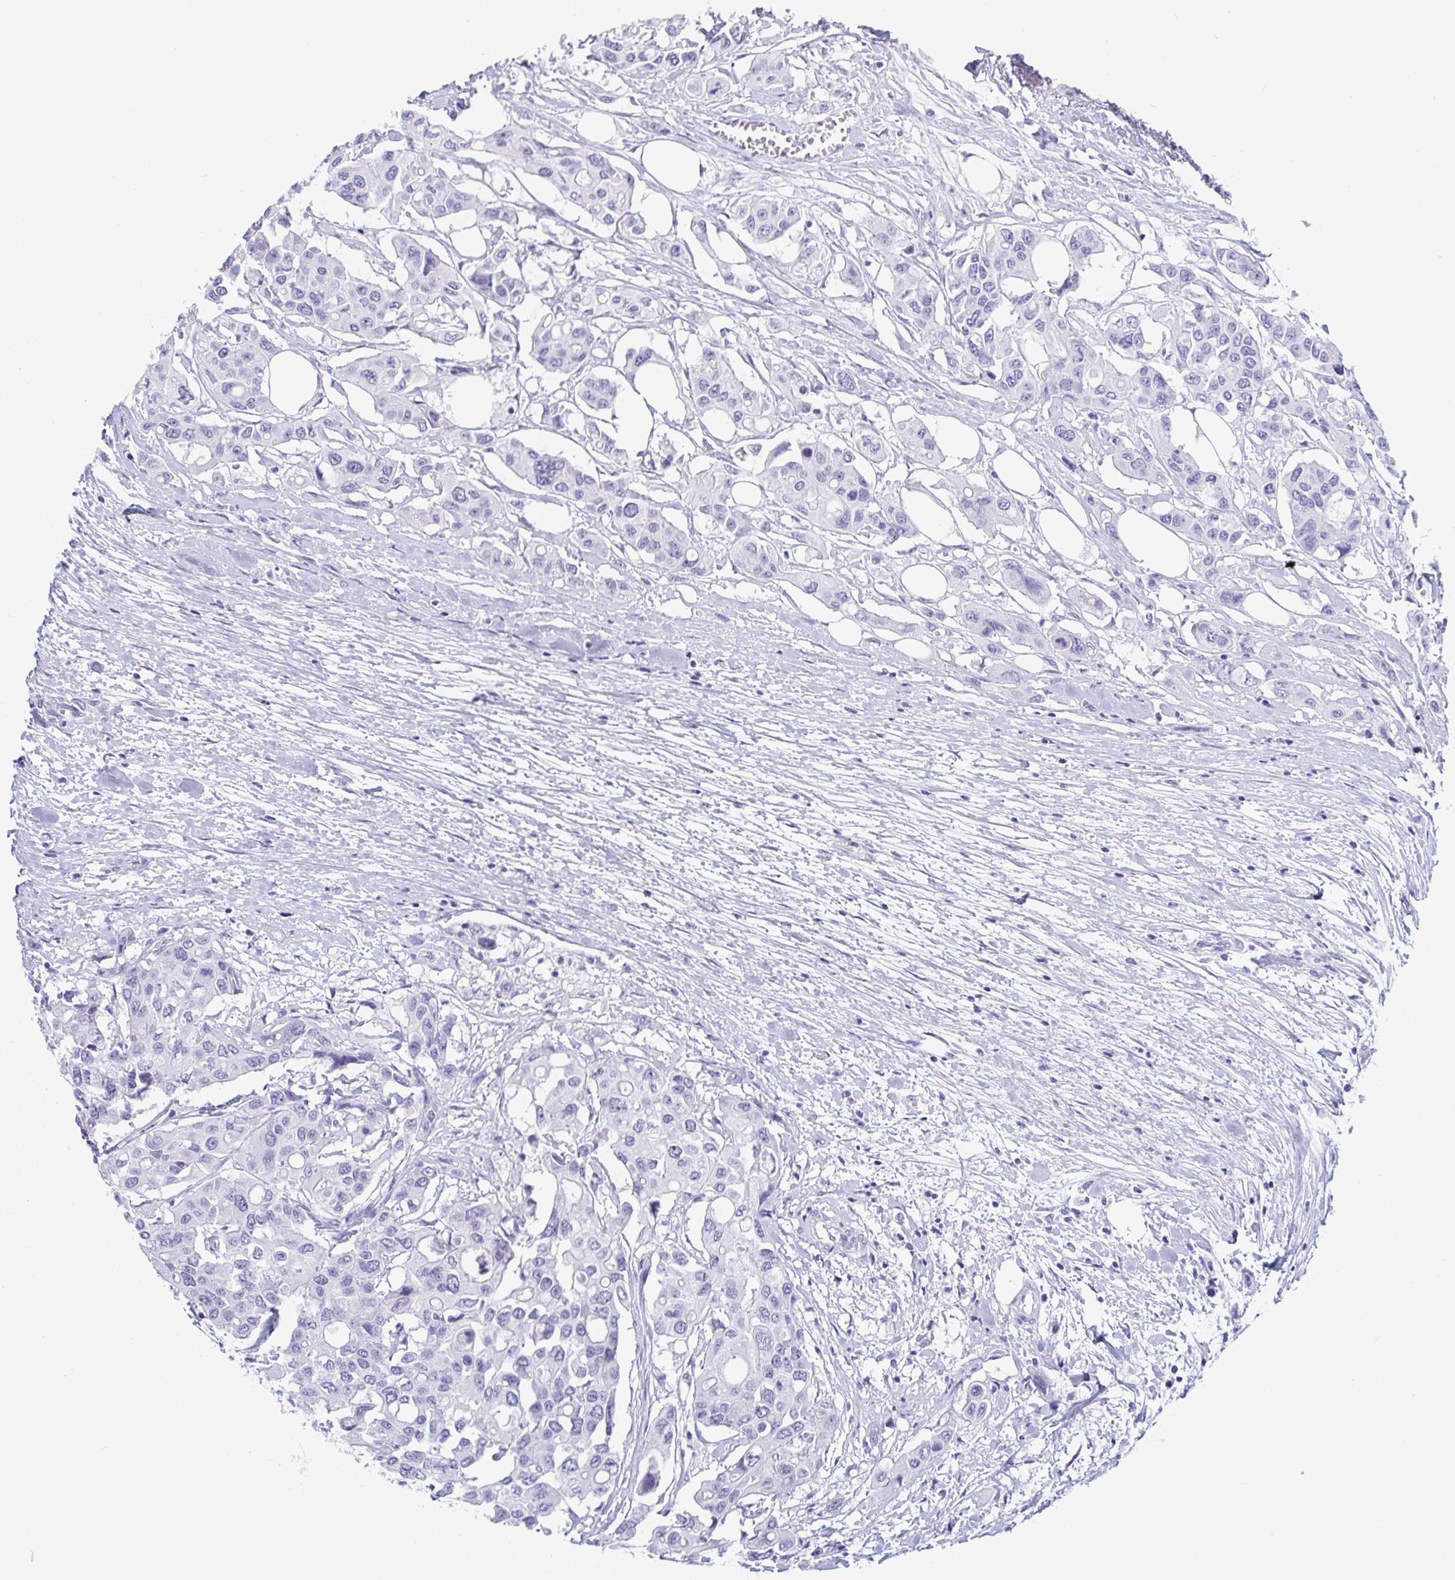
{"staining": {"intensity": "negative", "quantity": "none", "location": "none"}, "tissue": "colorectal cancer", "cell_type": "Tumor cells", "image_type": "cancer", "snomed": [{"axis": "morphology", "description": "Adenocarcinoma, NOS"}, {"axis": "topography", "description": "Colon"}], "caption": "A histopathology image of colorectal cancer stained for a protein exhibits no brown staining in tumor cells. (Stains: DAB (3,3'-diaminobenzidine) immunohistochemistry (IHC) with hematoxylin counter stain, Microscopy: brightfield microscopy at high magnification).", "gene": "CDX4", "patient": {"sex": "male", "age": 77}}